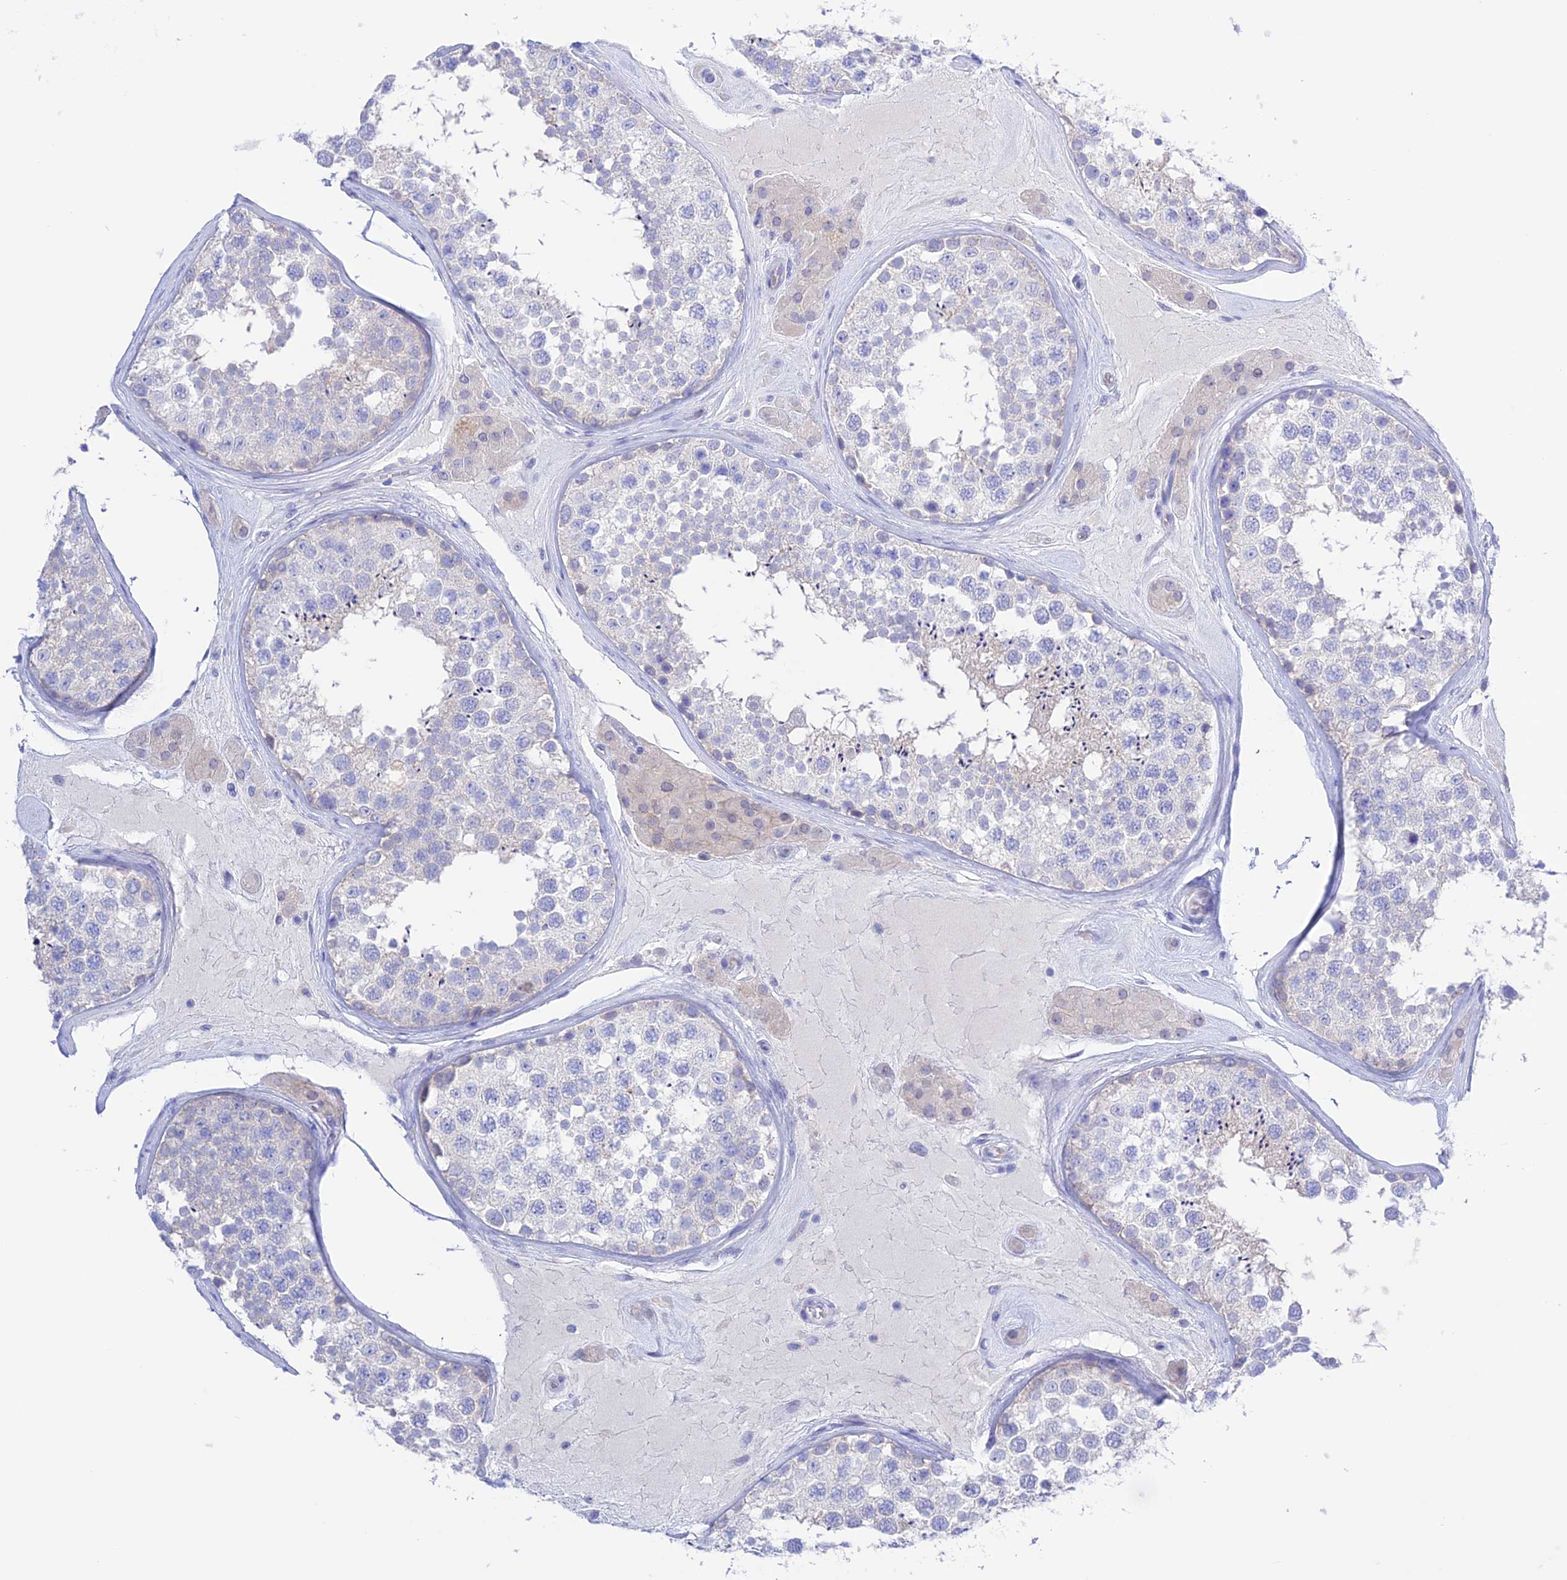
{"staining": {"intensity": "negative", "quantity": "none", "location": "none"}, "tissue": "testis", "cell_type": "Cells in seminiferous ducts", "image_type": "normal", "snomed": [{"axis": "morphology", "description": "Normal tissue, NOS"}, {"axis": "topography", "description": "Testis"}], "caption": "A photomicrograph of testis stained for a protein exhibits no brown staining in cells in seminiferous ducts. (DAB immunohistochemistry (IHC) with hematoxylin counter stain).", "gene": "CHSY3", "patient": {"sex": "male", "age": 46}}